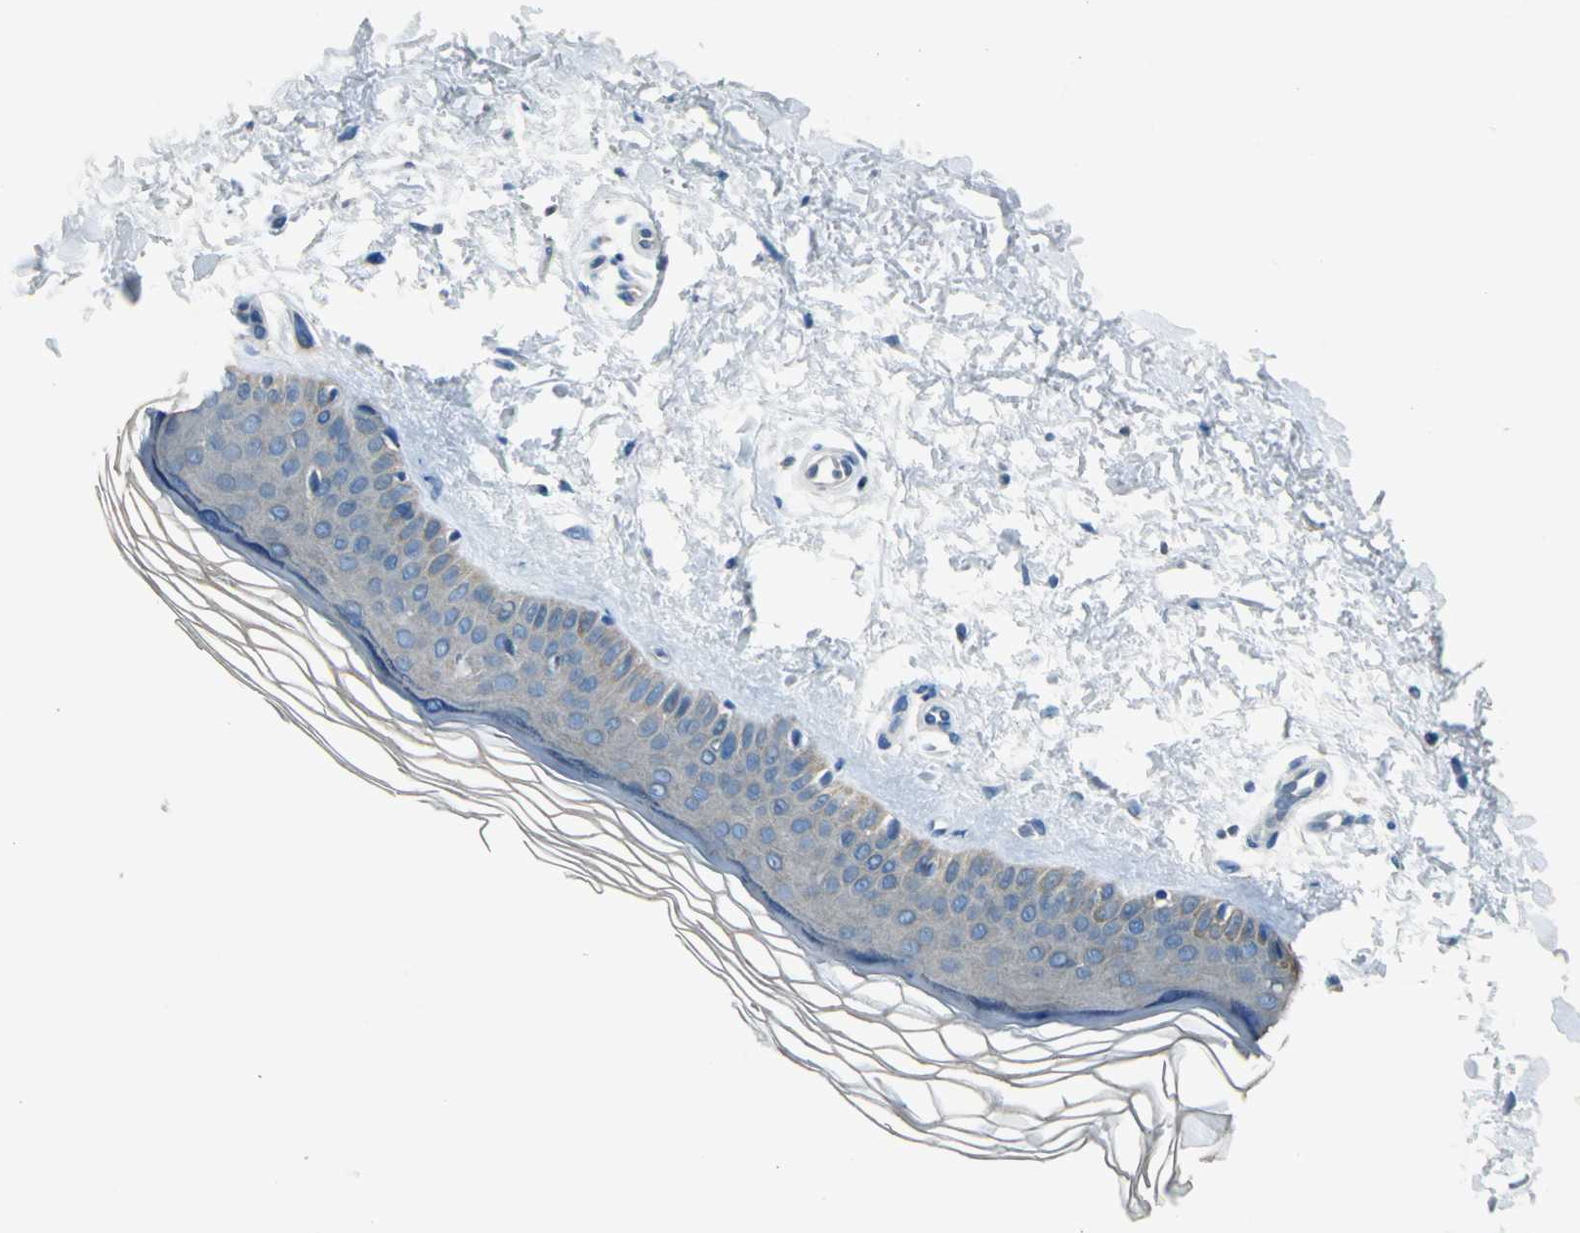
{"staining": {"intensity": "negative", "quantity": "none", "location": "none"}, "tissue": "skin", "cell_type": "Fibroblasts", "image_type": "normal", "snomed": [{"axis": "morphology", "description": "Normal tissue, NOS"}, {"axis": "topography", "description": "Skin"}], "caption": "IHC of unremarkable human skin shows no positivity in fibroblasts.", "gene": "PRKCA", "patient": {"sex": "female", "age": 19}}